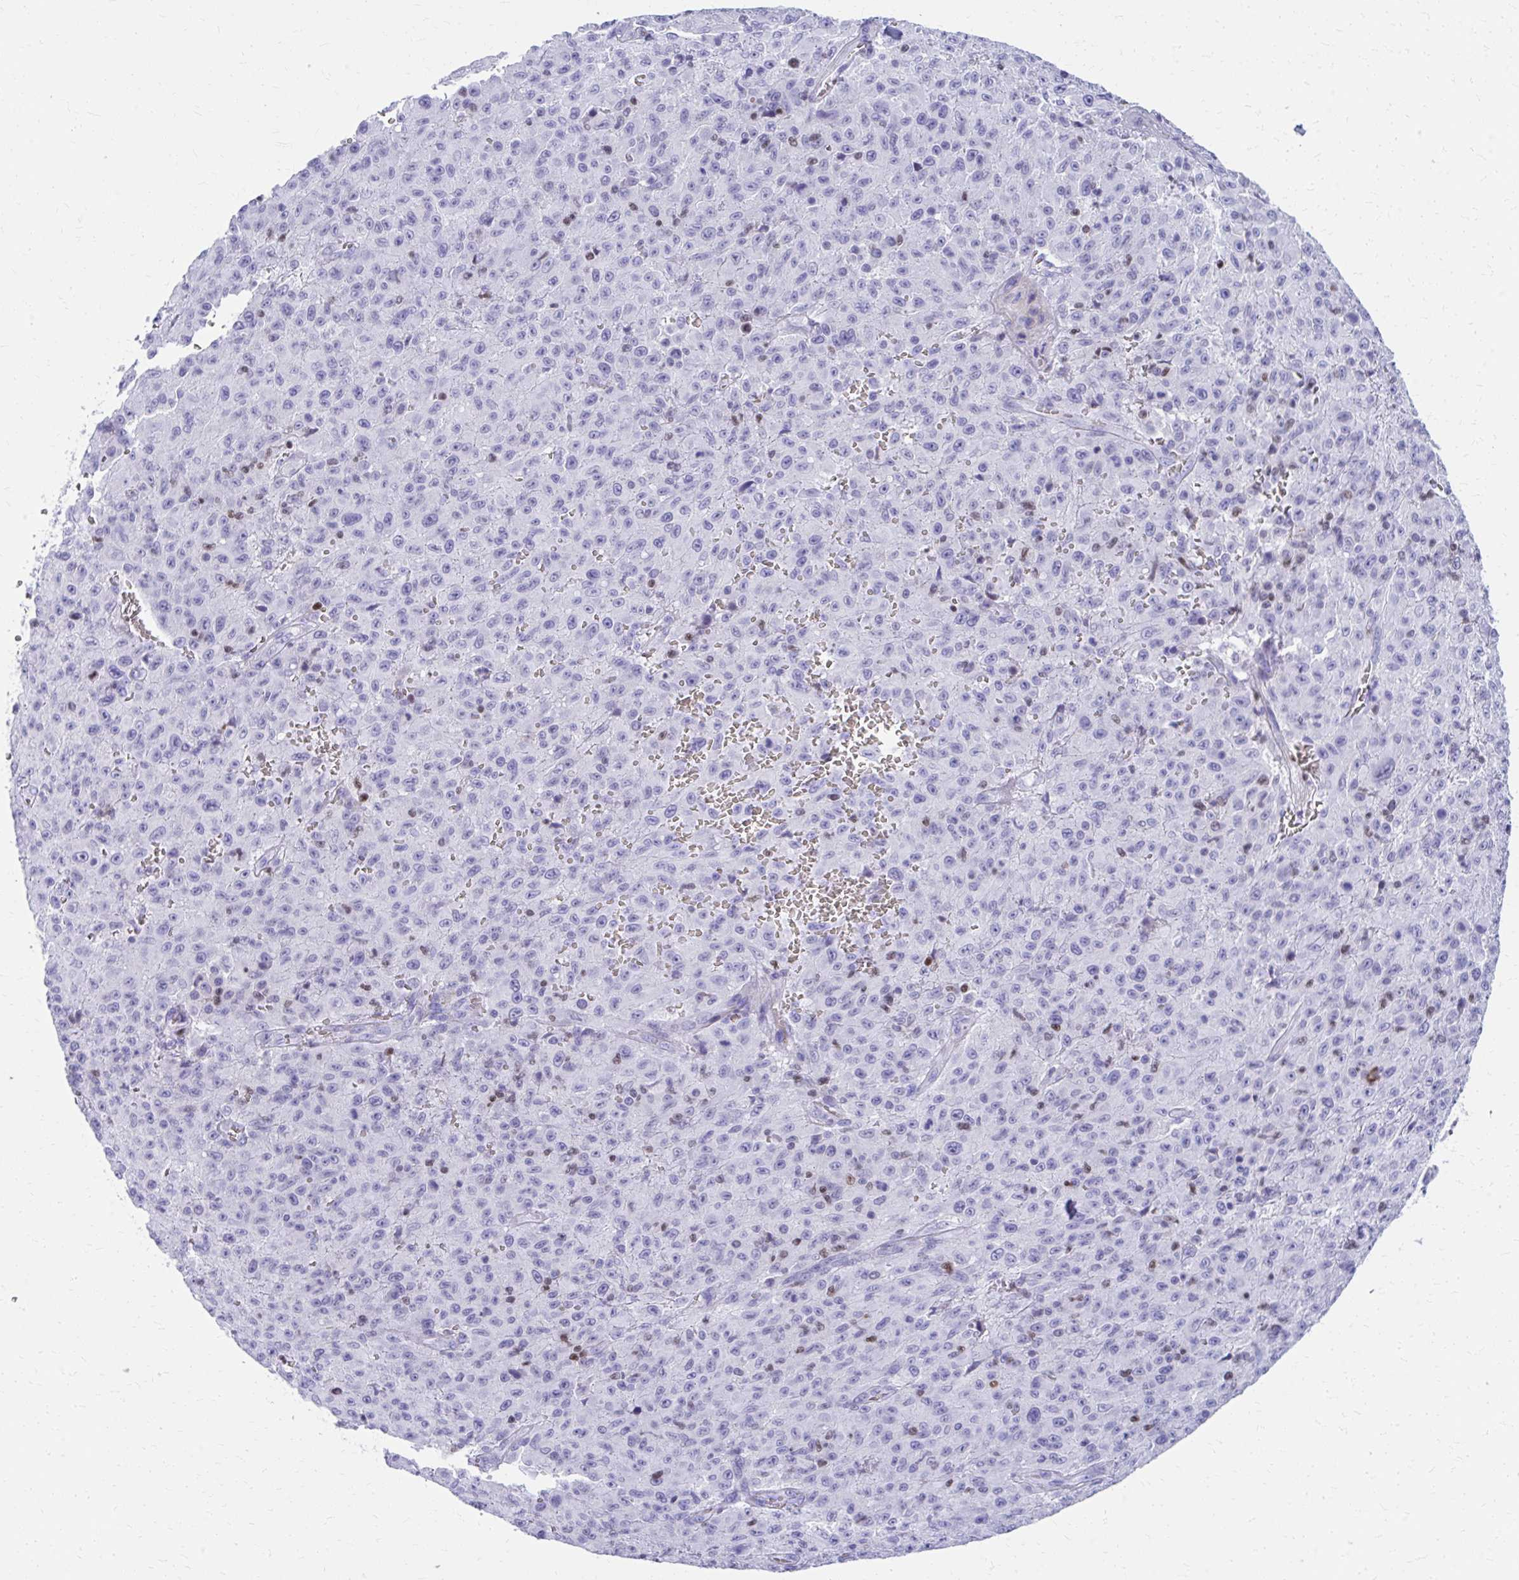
{"staining": {"intensity": "negative", "quantity": "none", "location": "none"}, "tissue": "melanoma", "cell_type": "Tumor cells", "image_type": "cancer", "snomed": [{"axis": "morphology", "description": "Malignant melanoma, NOS"}, {"axis": "topography", "description": "Skin"}], "caption": "DAB (3,3'-diaminobenzidine) immunohistochemical staining of human melanoma exhibits no significant staining in tumor cells.", "gene": "RUNX3", "patient": {"sex": "male", "age": 46}}